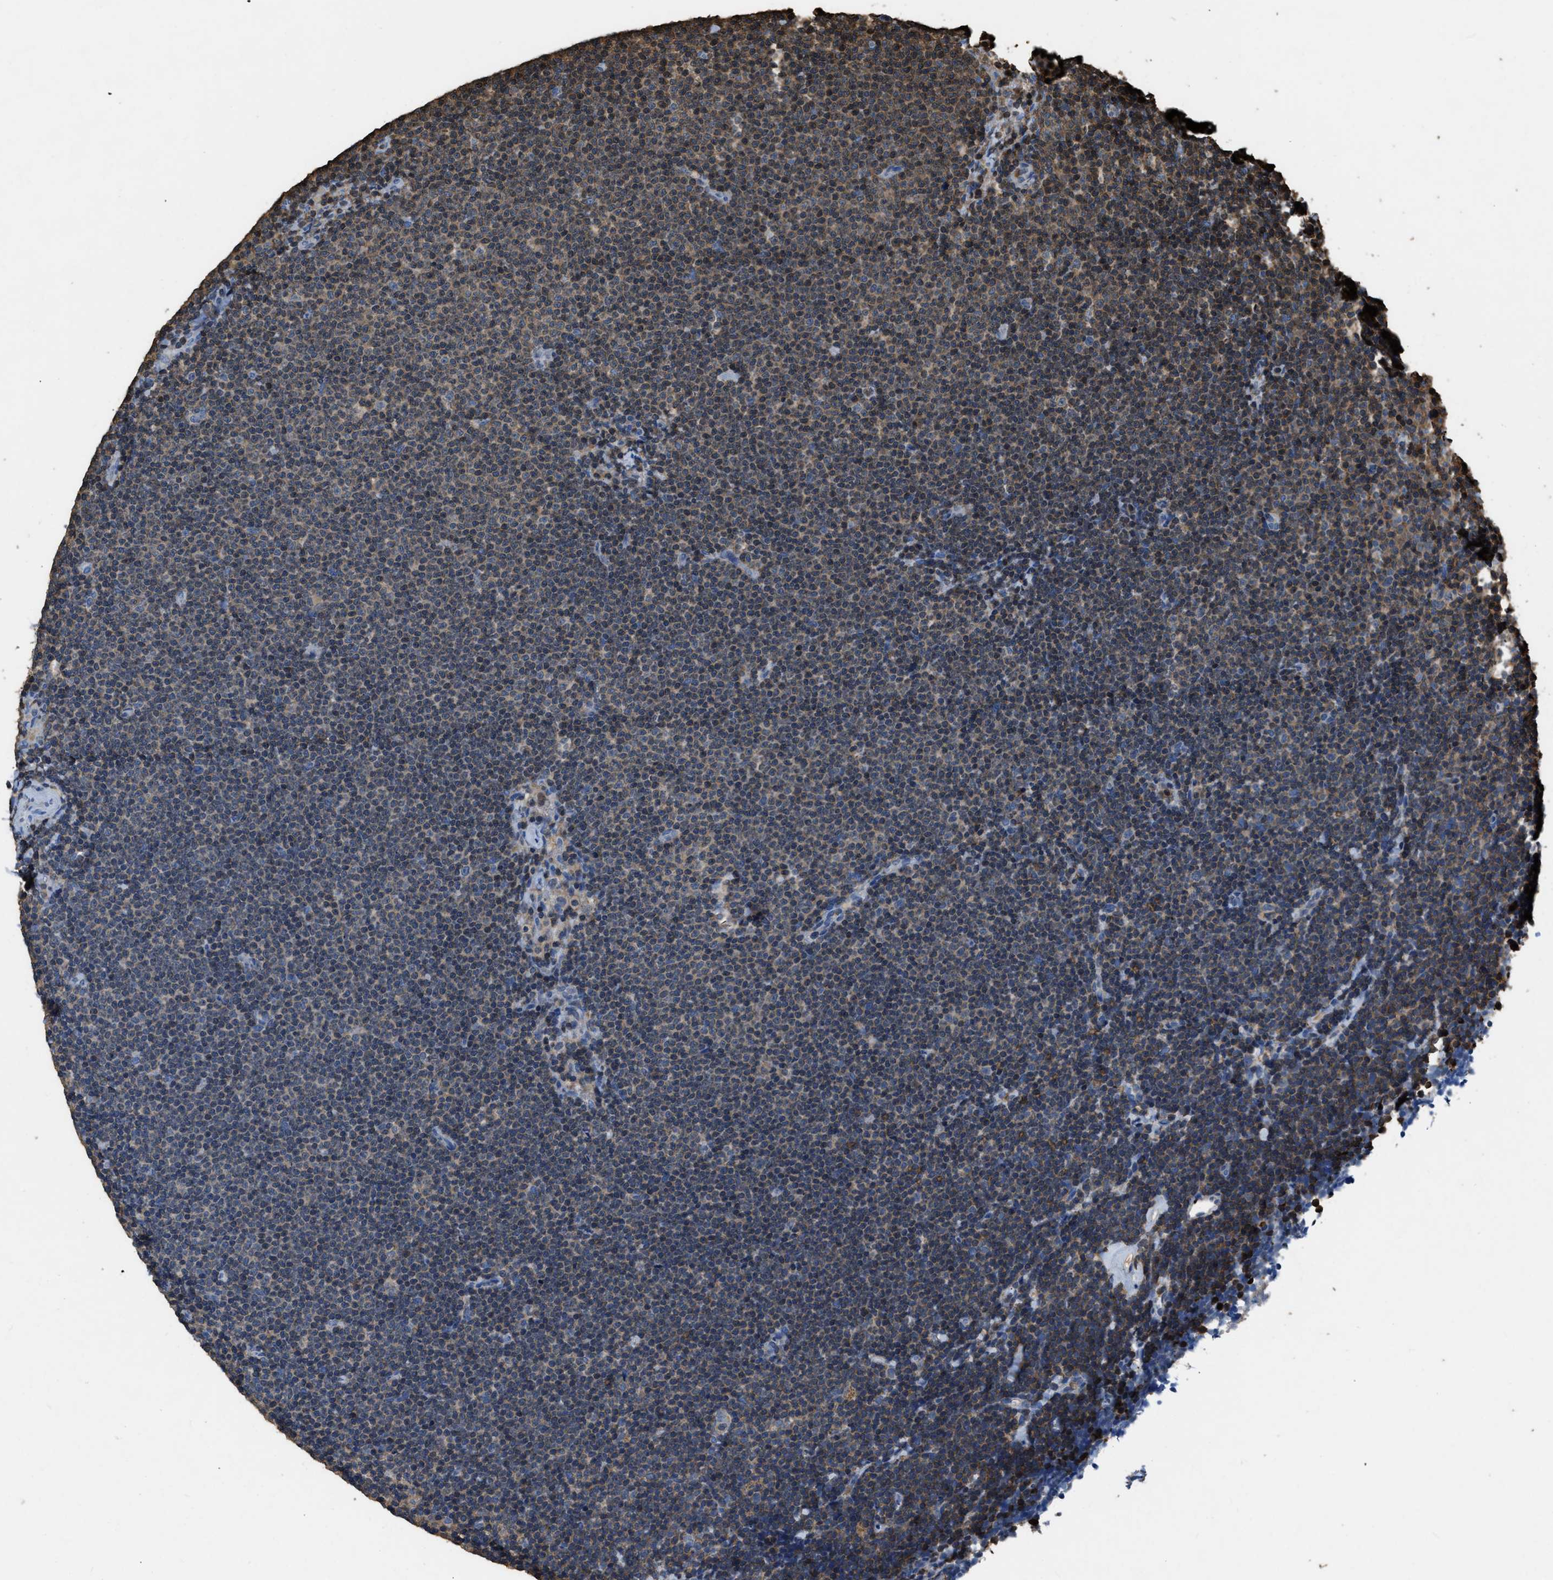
{"staining": {"intensity": "weak", "quantity": "25%-75%", "location": "cytoplasmic/membranous"}, "tissue": "lymphoma", "cell_type": "Tumor cells", "image_type": "cancer", "snomed": [{"axis": "morphology", "description": "Malignant lymphoma, non-Hodgkin's type, Low grade"}, {"axis": "topography", "description": "Lymph node"}], "caption": "This histopathology image displays immunohistochemistry staining of malignant lymphoma, non-Hodgkin's type (low-grade), with low weak cytoplasmic/membranous staining in approximately 25%-75% of tumor cells.", "gene": "ARHGDIB", "patient": {"sex": "female", "age": 53}}